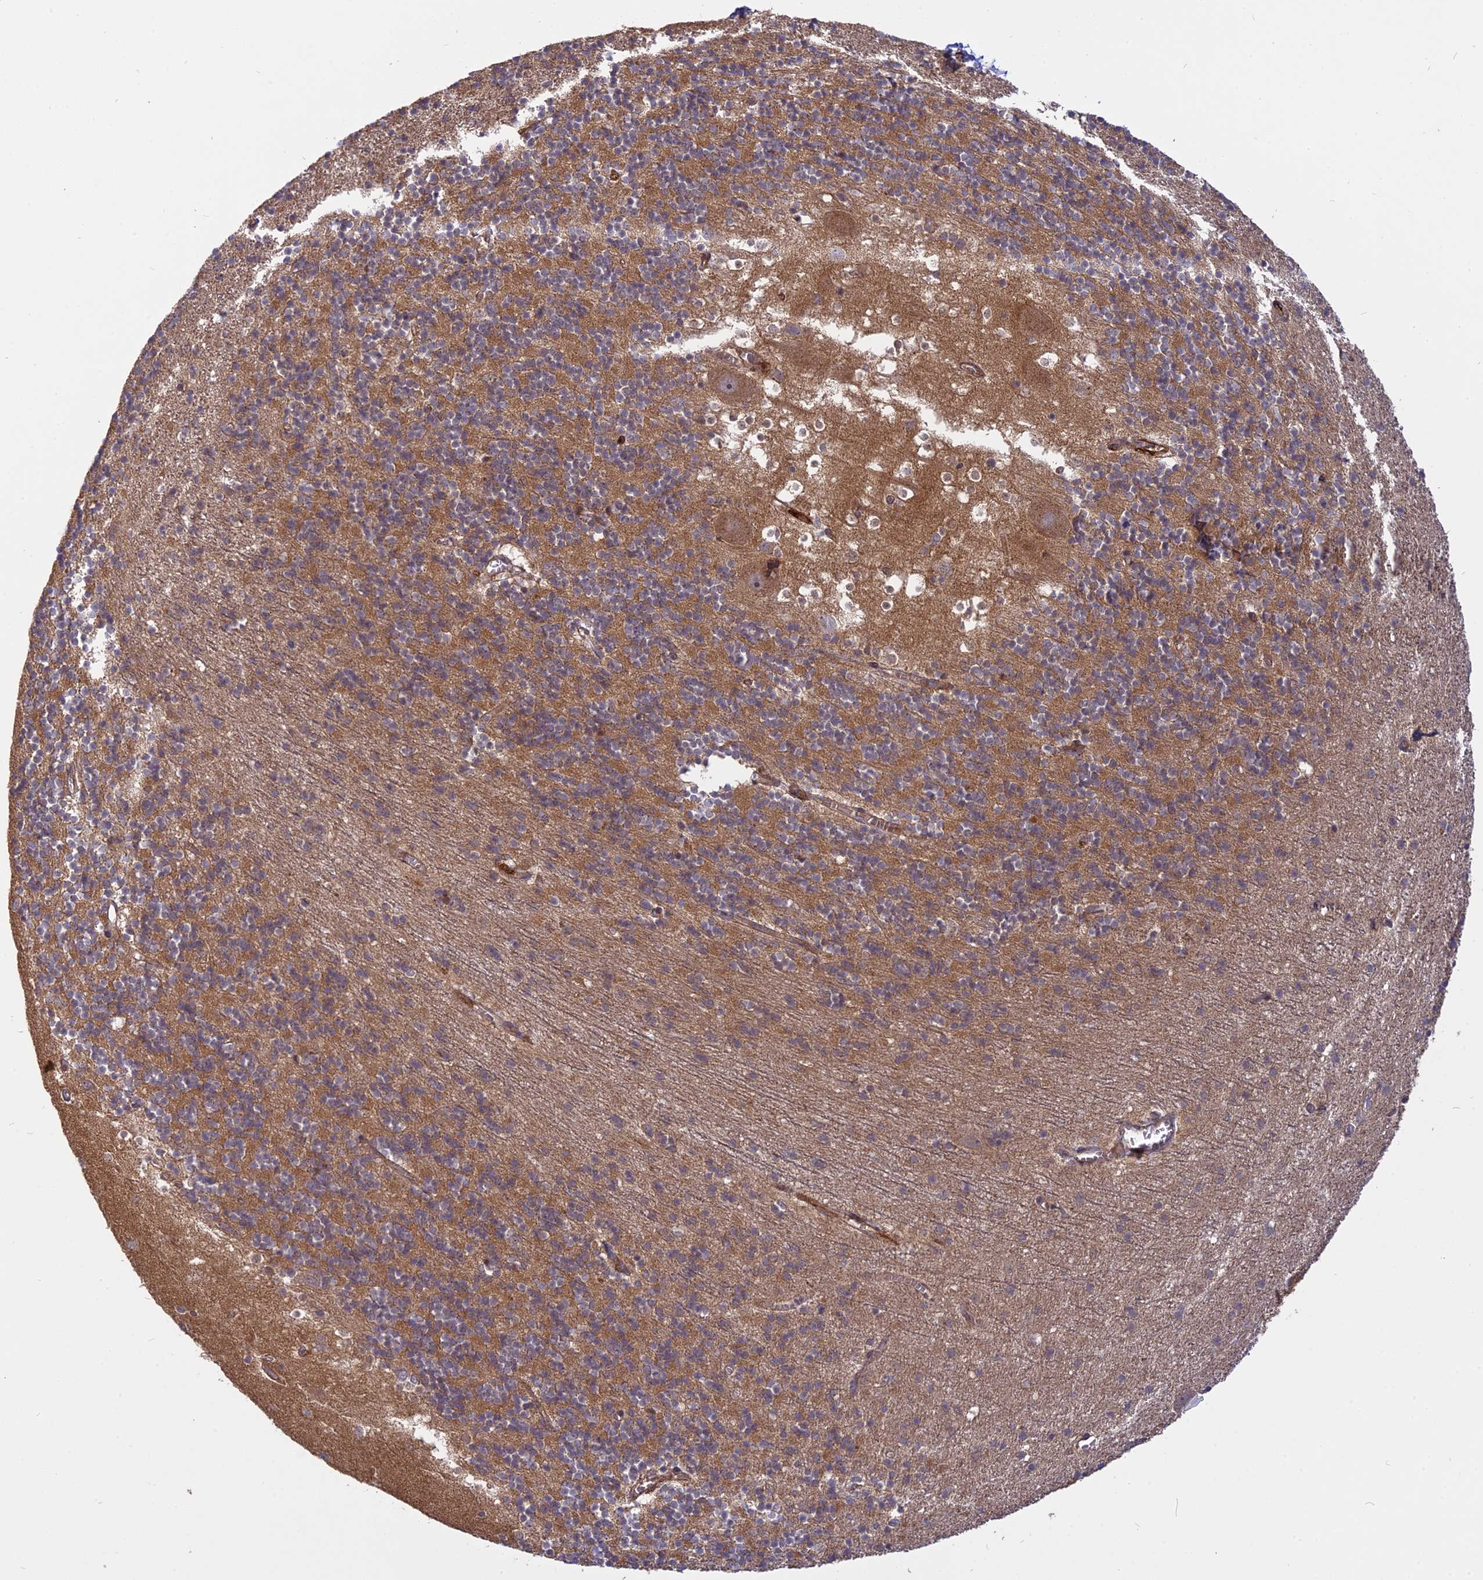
{"staining": {"intensity": "moderate", "quantity": ">75%", "location": "cytoplasmic/membranous"}, "tissue": "cerebellum", "cell_type": "Cells in granular layer", "image_type": "normal", "snomed": [{"axis": "morphology", "description": "Normal tissue, NOS"}, {"axis": "topography", "description": "Cerebellum"}], "caption": "Cells in granular layer show moderate cytoplasmic/membranous positivity in about >75% of cells in normal cerebellum.", "gene": "PHLDB3", "patient": {"sex": "male", "age": 54}}